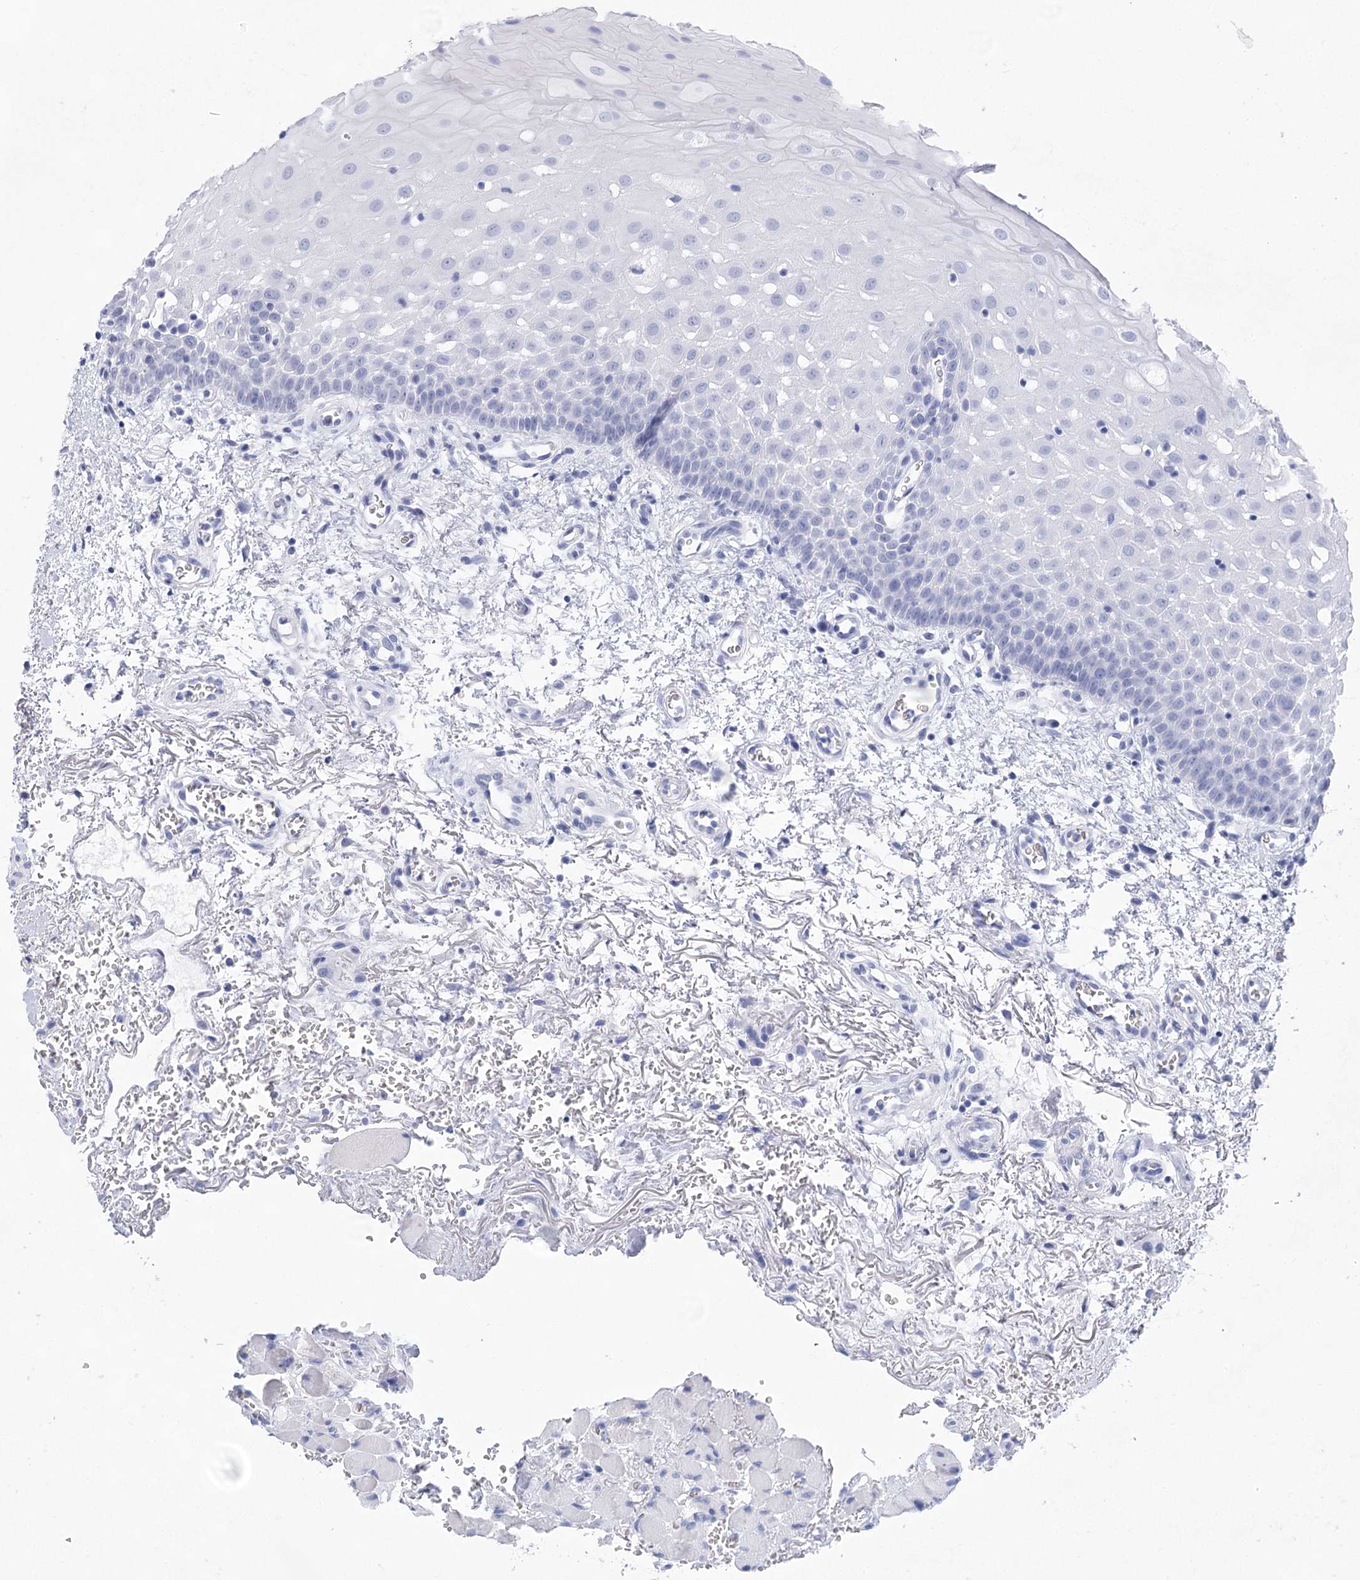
{"staining": {"intensity": "negative", "quantity": "none", "location": "none"}, "tissue": "oral mucosa", "cell_type": "Squamous epithelial cells", "image_type": "normal", "snomed": [{"axis": "morphology", "description": "Normal tissue, NOS"}, {"axis": "morphology", "description": "Squamous cell carcinoma, NOS"}, {"axis": "topography", "description": "Oral tissue"}, {"axis": "topography", "description": "Head-Neck"}], "caption": "Protein analysis of normal oral mucosa displays no significant positivity in squamous epithelial cells. (DAB immunohistochemistry, high magnification).", "gene": "WDR74", "patient": {"sex": "male", "age": 68}}